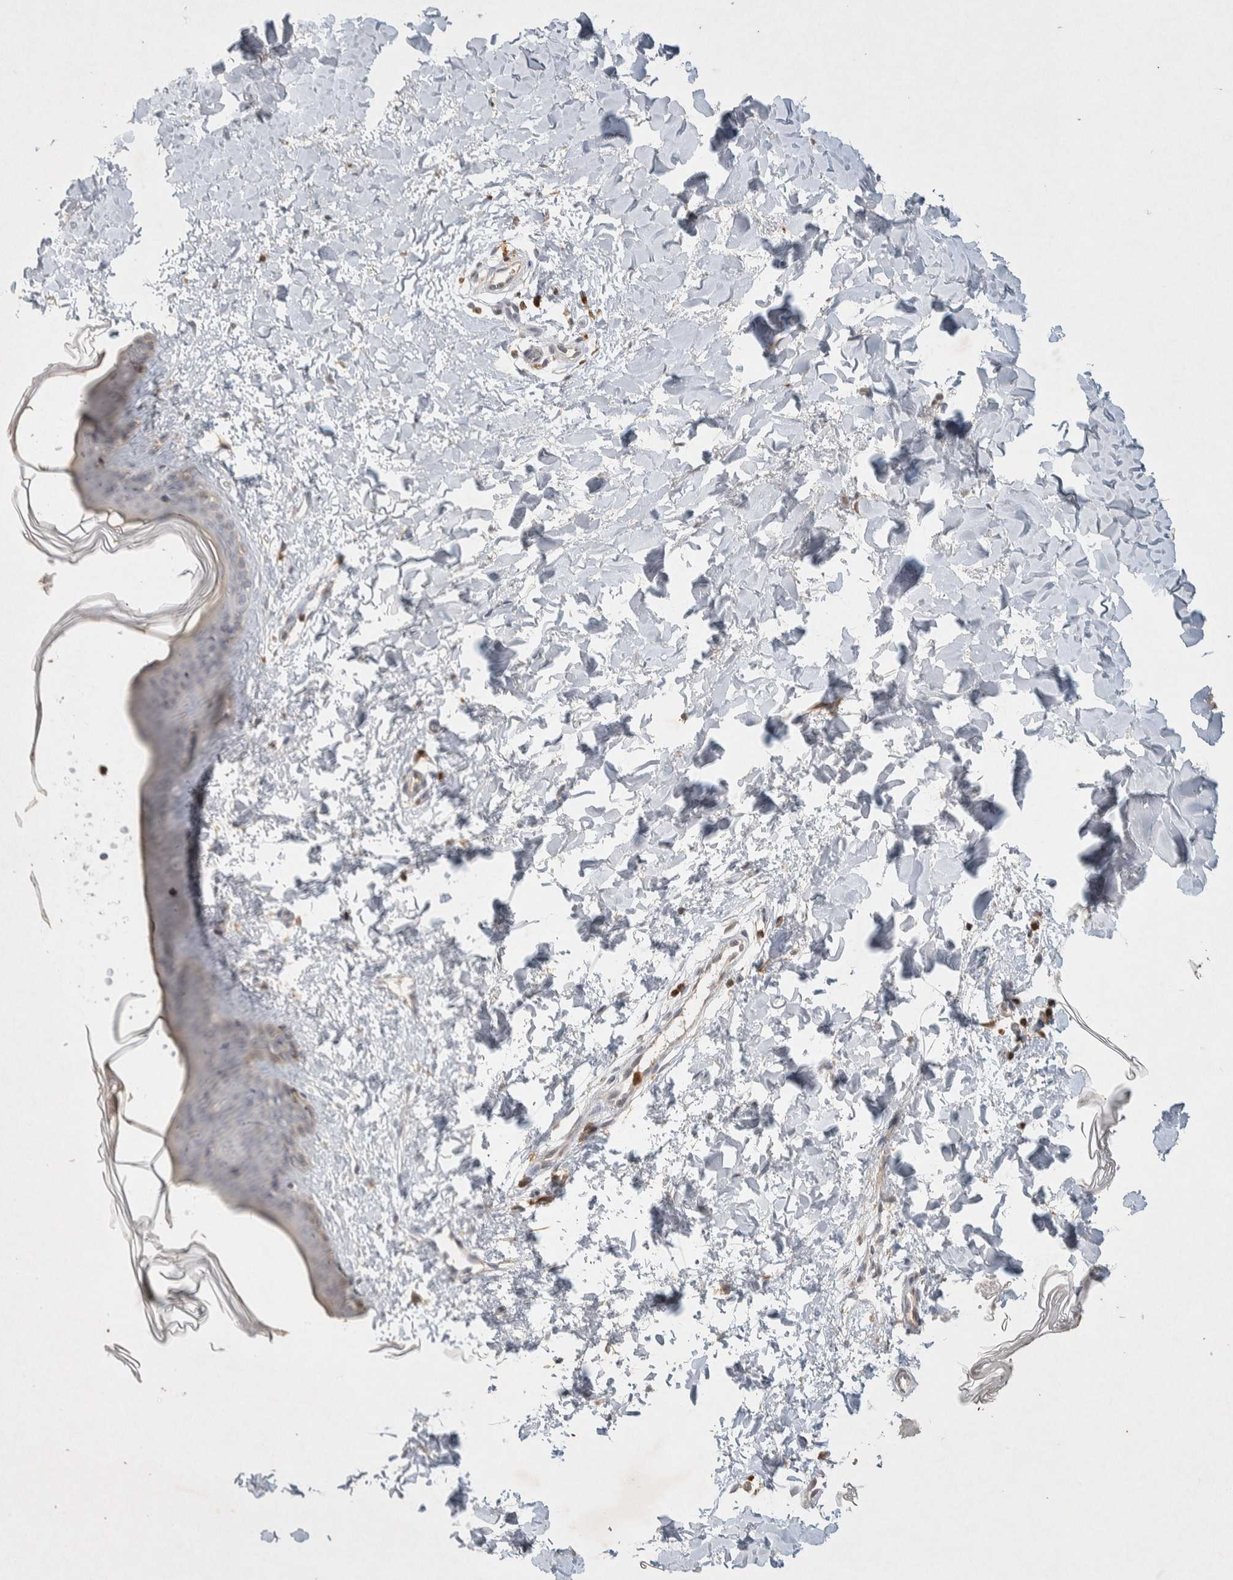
{"staining": {"intensity": "moderate", "quantity": ">75%", "location": "cytoplasmic/membranous,nuclear"}, "tissue": "skin", "cell_type": "Fibroblasts", "image_type": "normal", "snomed": [{"axis": "morphology", "description": "Normal tissue, NOS"}, {"axis": "topography", "description": "Skin"}], "caption": "Immunohistochemical staining of benign skin reveals >75% levels of moderate cytoplasmic/membranous,nuclear protein positivity in about >75% of fibroblasts.", "gene": "RAC2", "patient": {"sex": "female", "age": 17}}